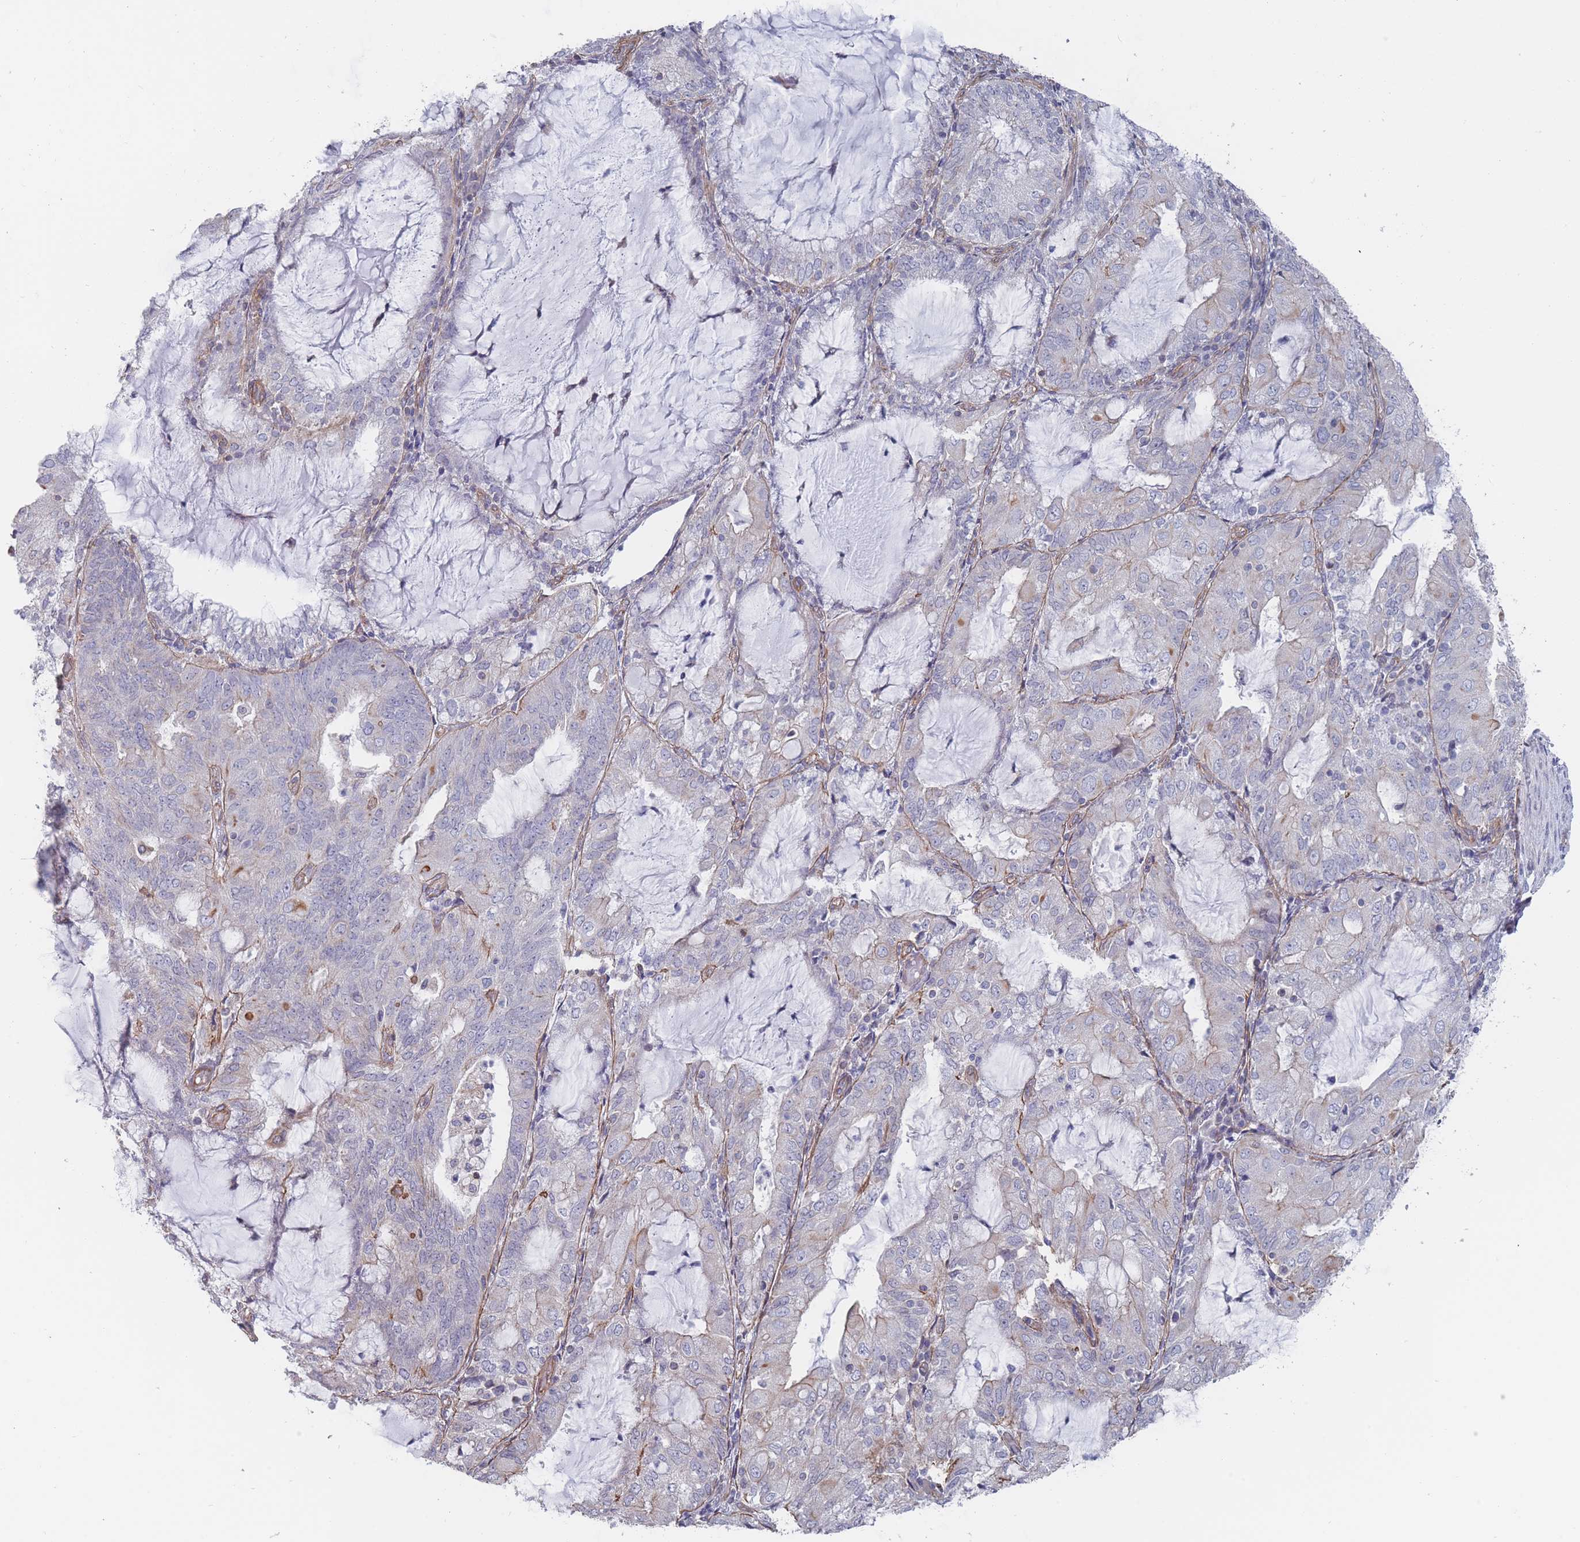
{"staining": {"intensity": "negative", "quantity": "none", "location": "none"}, "tissue": "endometrial cancer", "cell_type": "Tumor cells", "image_type": "cancer", "snomed": [{"axis": "morphology", "description": "Adenocarcinoma, NOS"}, {"axis": "topography", "description": "Endometrium"}], "caption": "An IHC histopathology image of endometrial cancer is shown. There is no staining in tumor cells of endometrial cancer.", "gene": "SLC1A6", "patient": {"sex": "female", "age": 81}}